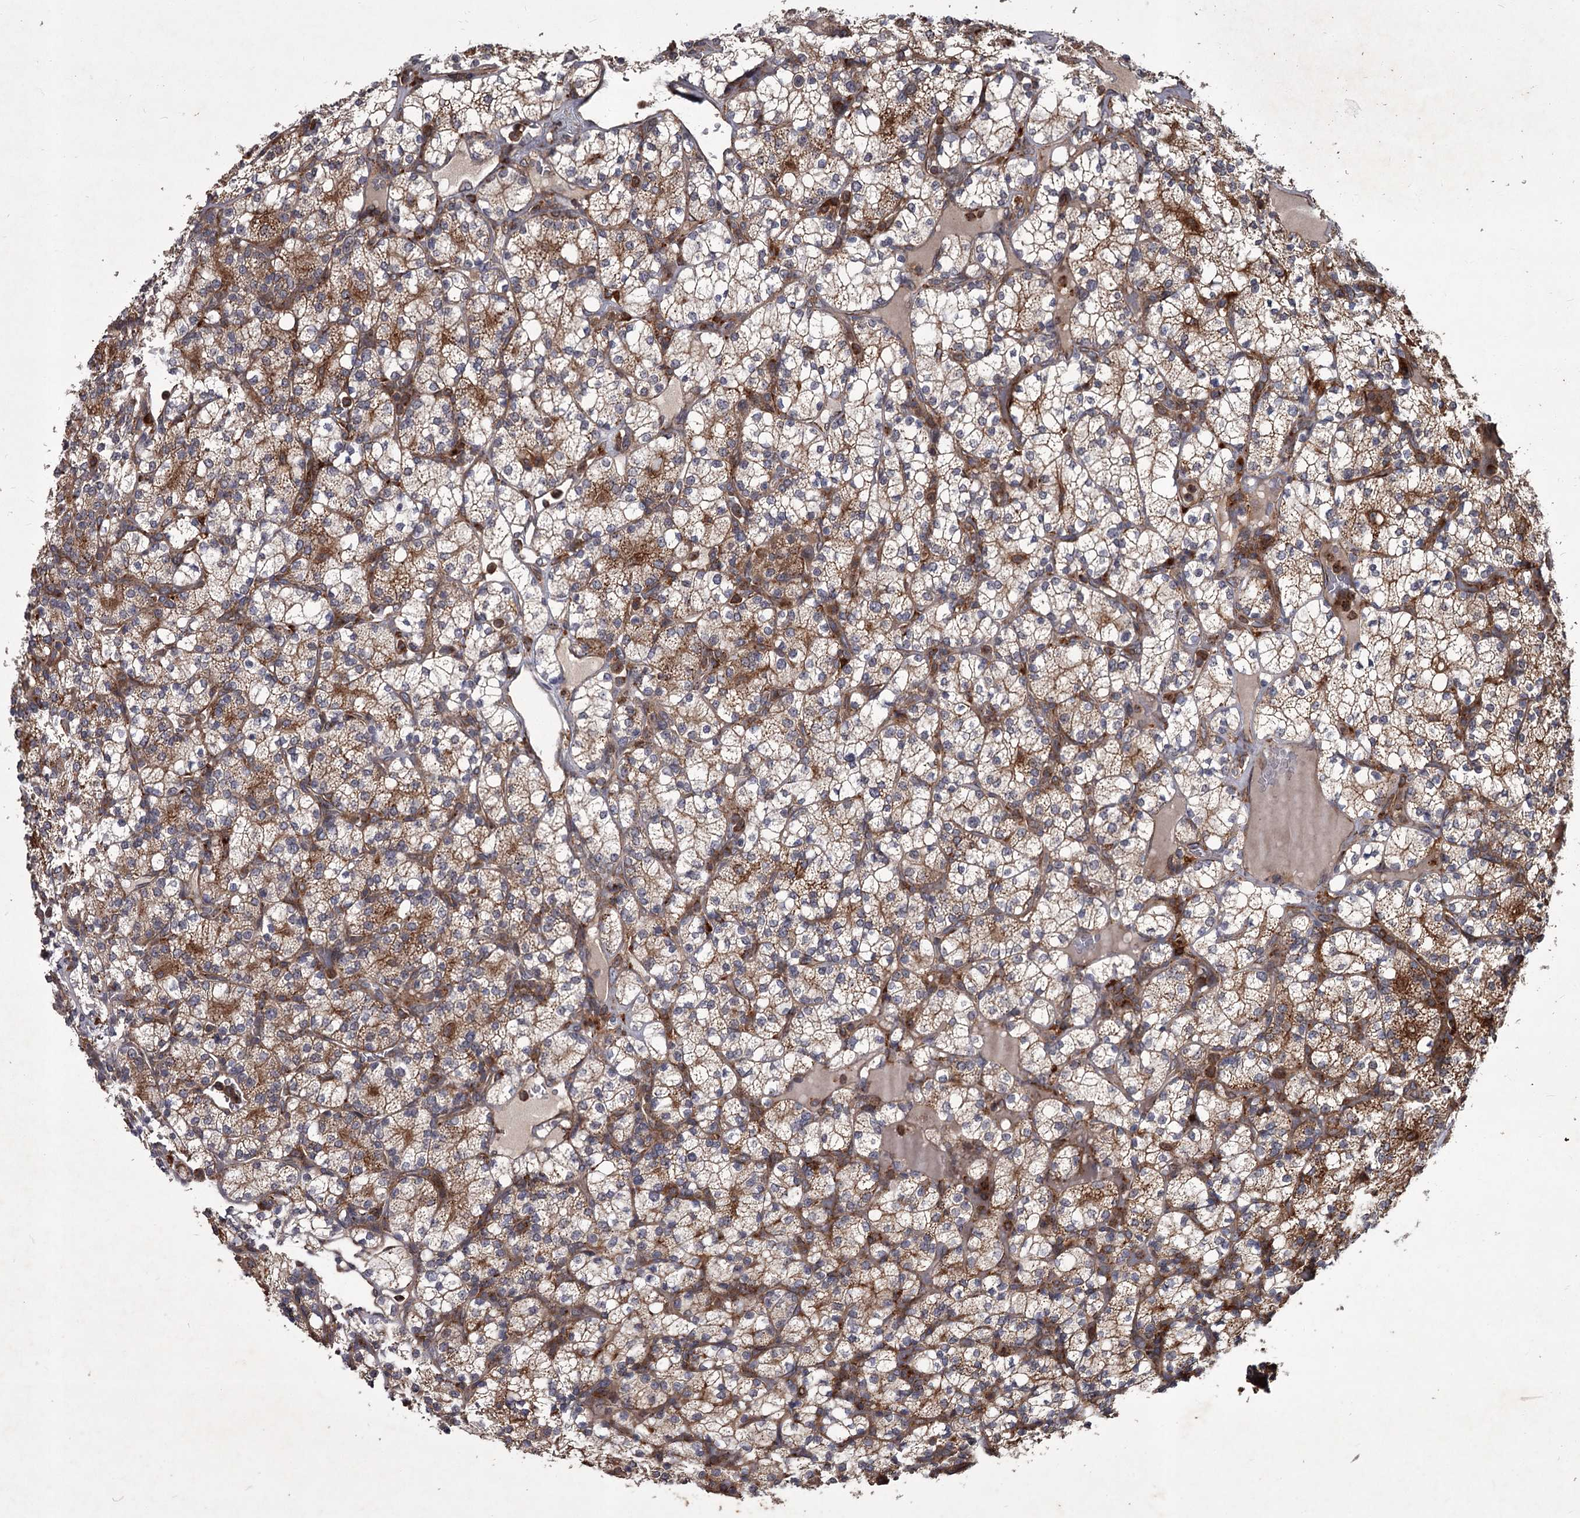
{"staining": {"intensity": "moderate", "quantity": ">75%", "location": "cytoplasmic/membranous"}, "tissue": "renal cancer", "cell_type": "Tumor cells", "image_type": "cancer", "snomed": [{"axis": "morphology", "description": "Adenocarcinoma, NOS"}, {"axis": "topography", "description": "Kidney"}], "caption": "This is a micrograph of IHC staining of renal cancer (adenocarcinoma), which shows moderate positivity in the cytoplasmic/membranous of tumor cells.", "gene": "UNC93B1", "patient": {"sex": "male", "age": 77}}